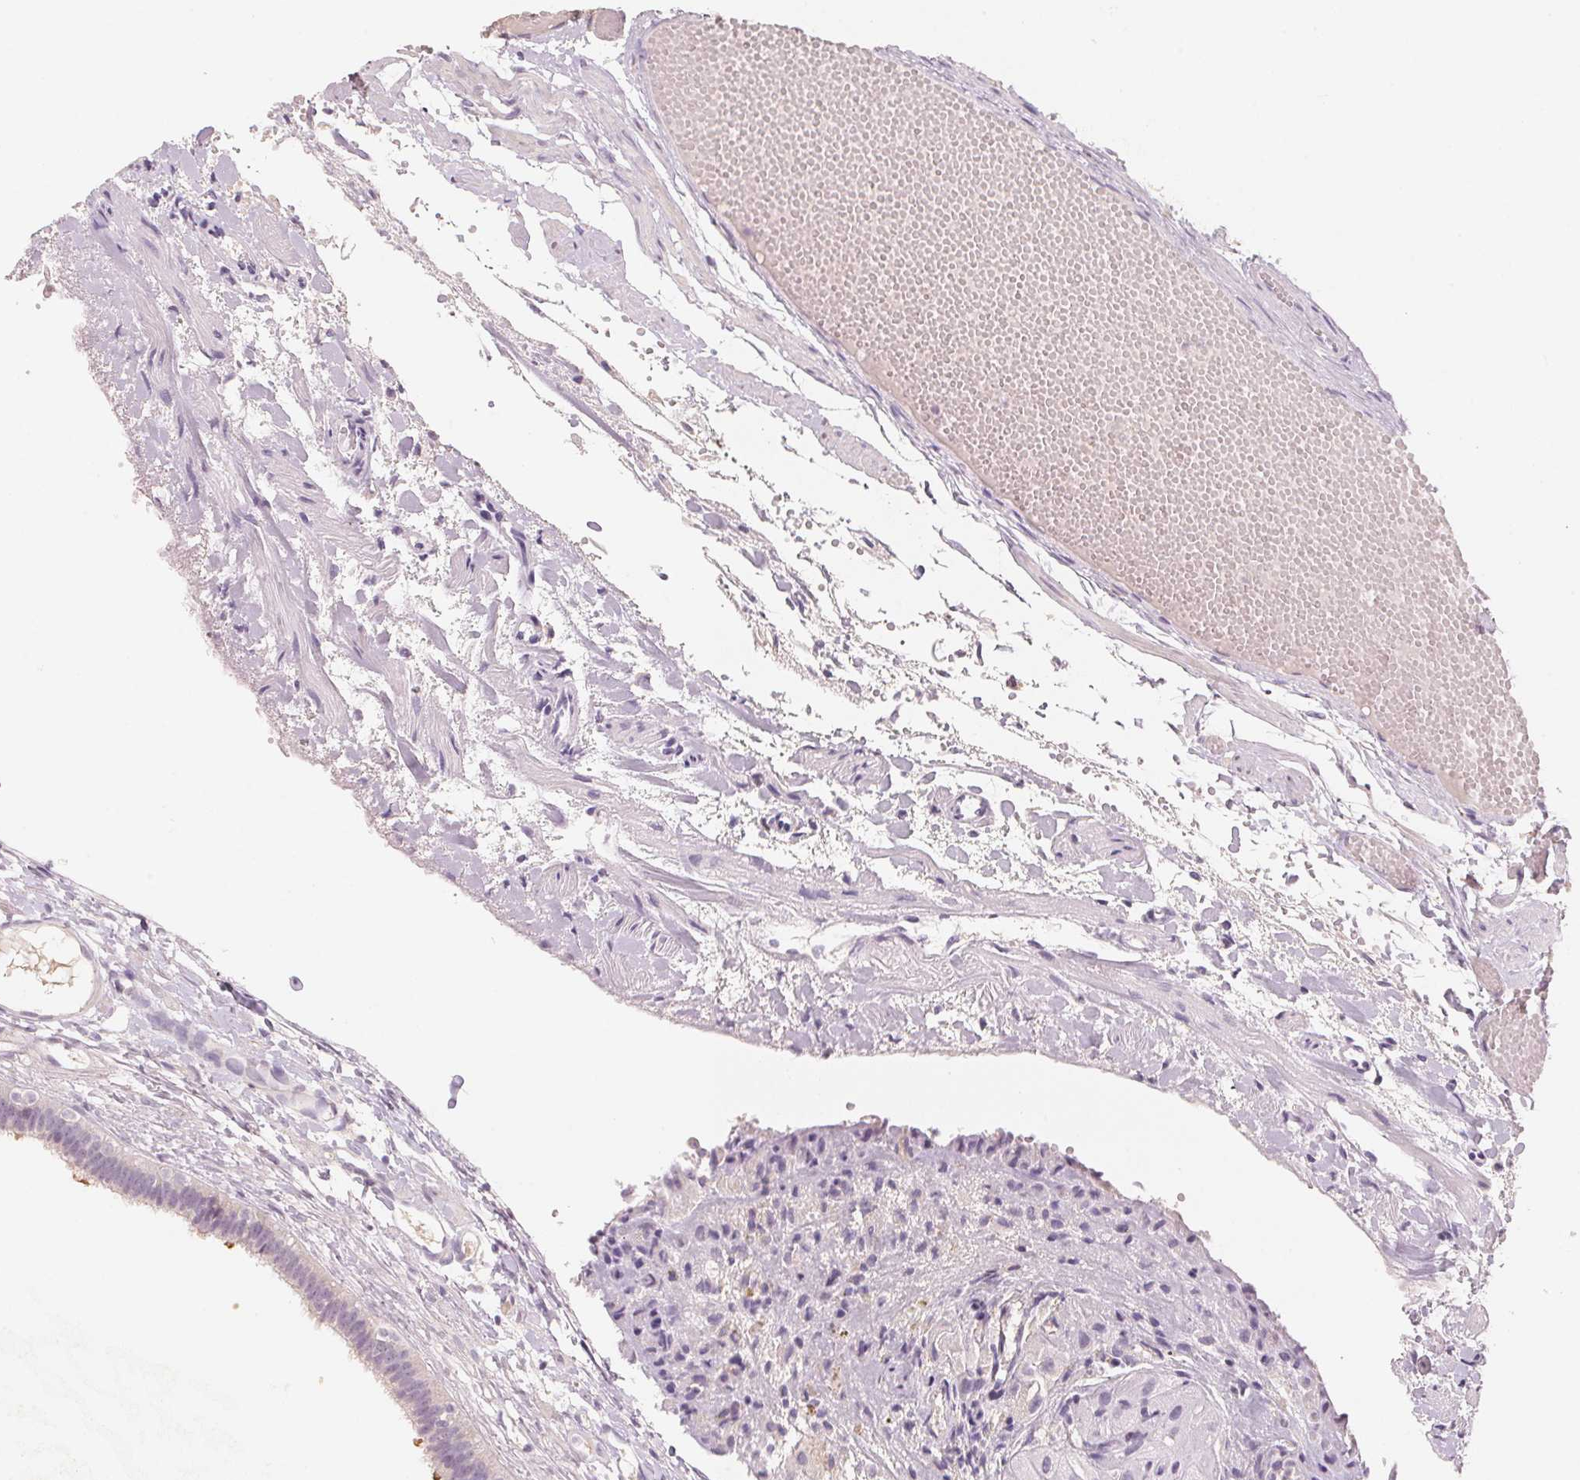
{"staining": {"intensity": "moderate", "quantity": "<25%", "location": "cytoplasmic/membranous"}, "tissue": "fallopian tube", "cell_type": "Glandular cells", "image_type": "normal", "snomed": [{"axis": "morphology", "description": "Normal tissue, NOS"}, {"axis": "topography", "description": "Fallopian tube"}], "caption": "This micrograph demonstrates immunohistochemistry (IHC) staining of normal human fallopian tube, with low moderate cytoplasmic/membranous staining in about <25% of glandular cells.", "gene": "TREH", "patient": {"sex": "female", "age": 37}}